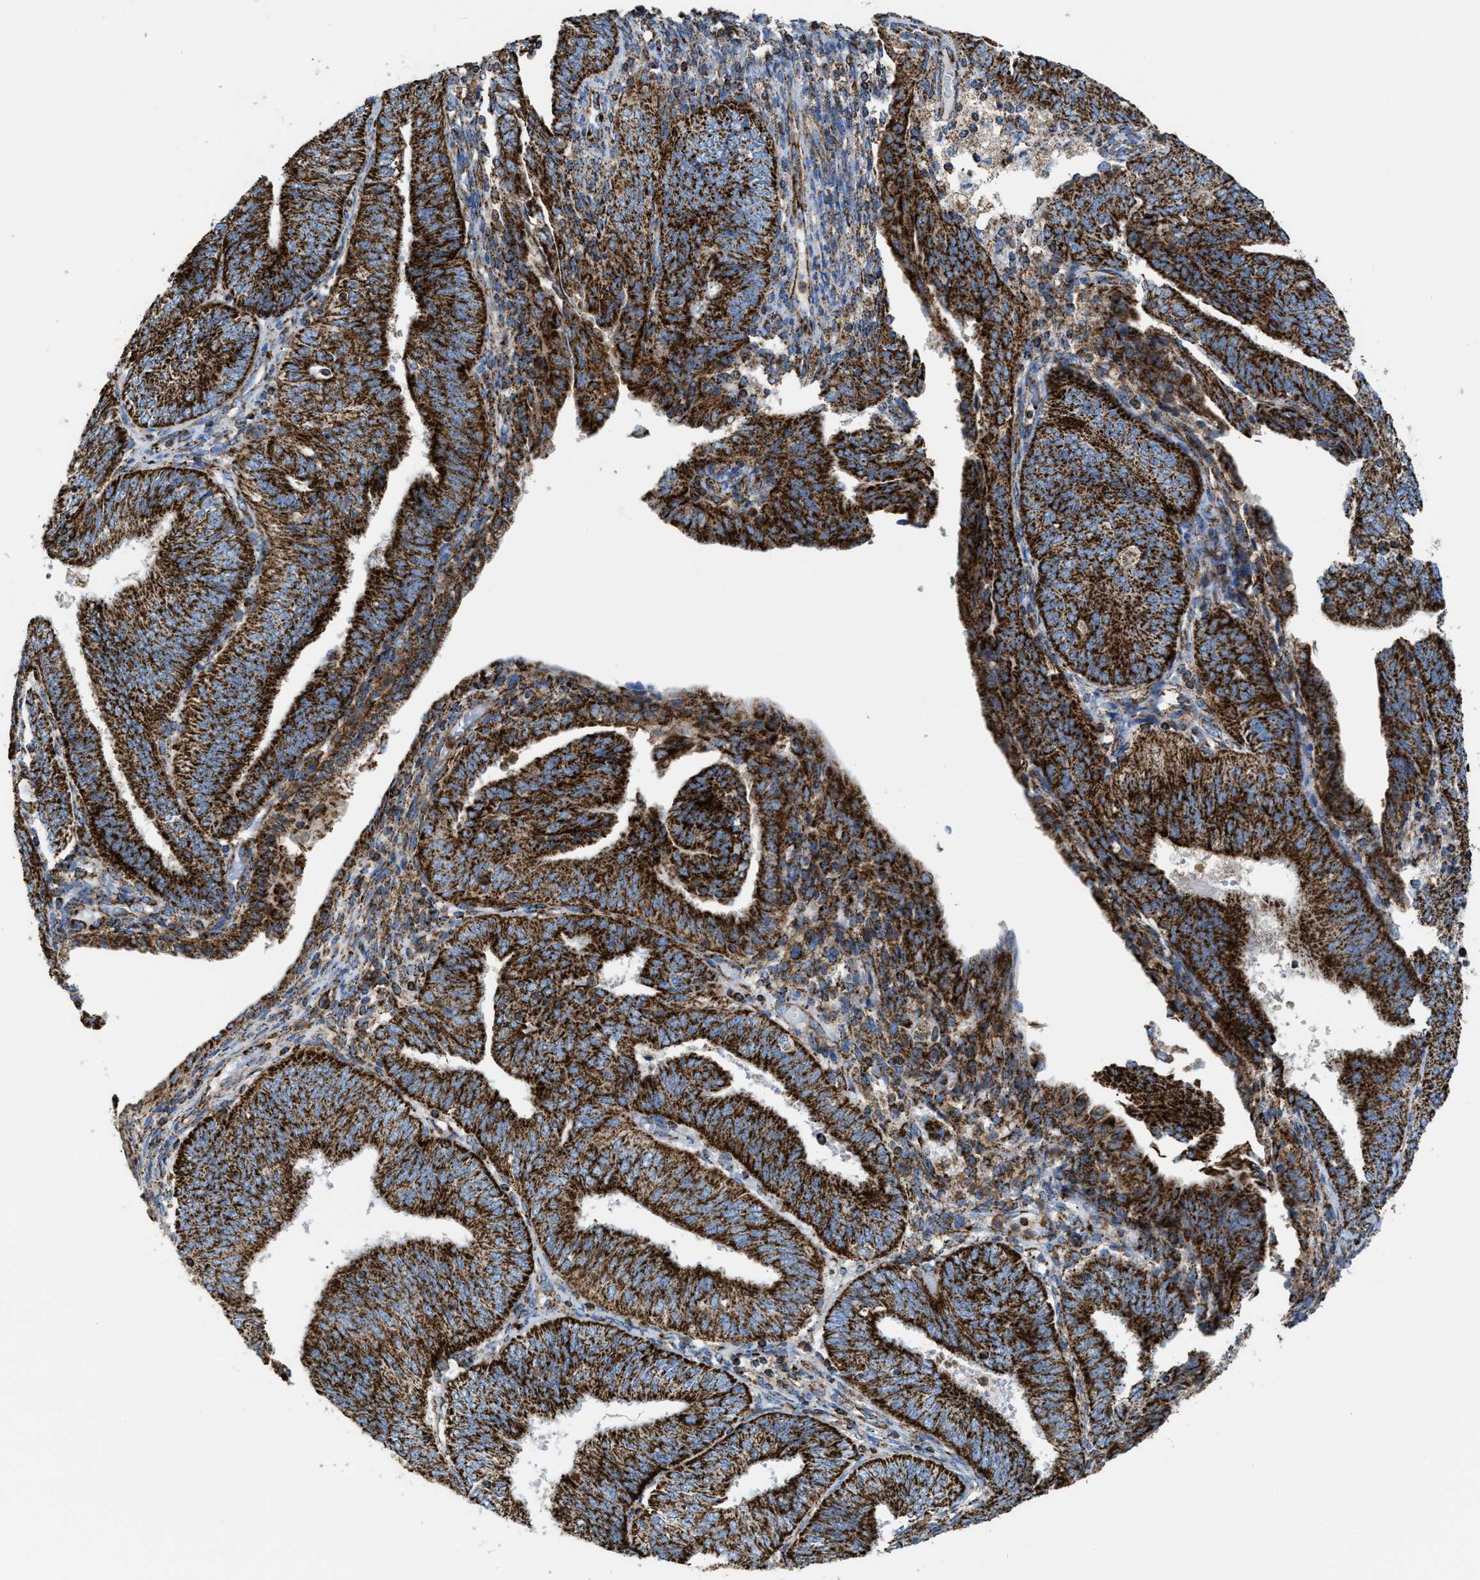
{"staining": {"intensity": "strong", "quantity": ">75%", "location": "cytoplasmic/membranous"}, "tissue": "endometrial cancer", "cell_type": "Tumor cells", "image_type": "cancer", "snomed": [{"axis": "morphology", "description": "Adenocarcinoma, NOS"}, {"axis": "topography", "description": "Endometrium"}], "caption": "Immunohistochemistry (IHC) image of endometrial cancer stained for a protein (brown), which shows high levels of strong cytoplasmic/membranous expression in about >75% of tumor cells.", "gene": "ECHS1", "patient": {"sex": "female", "age": 58}}